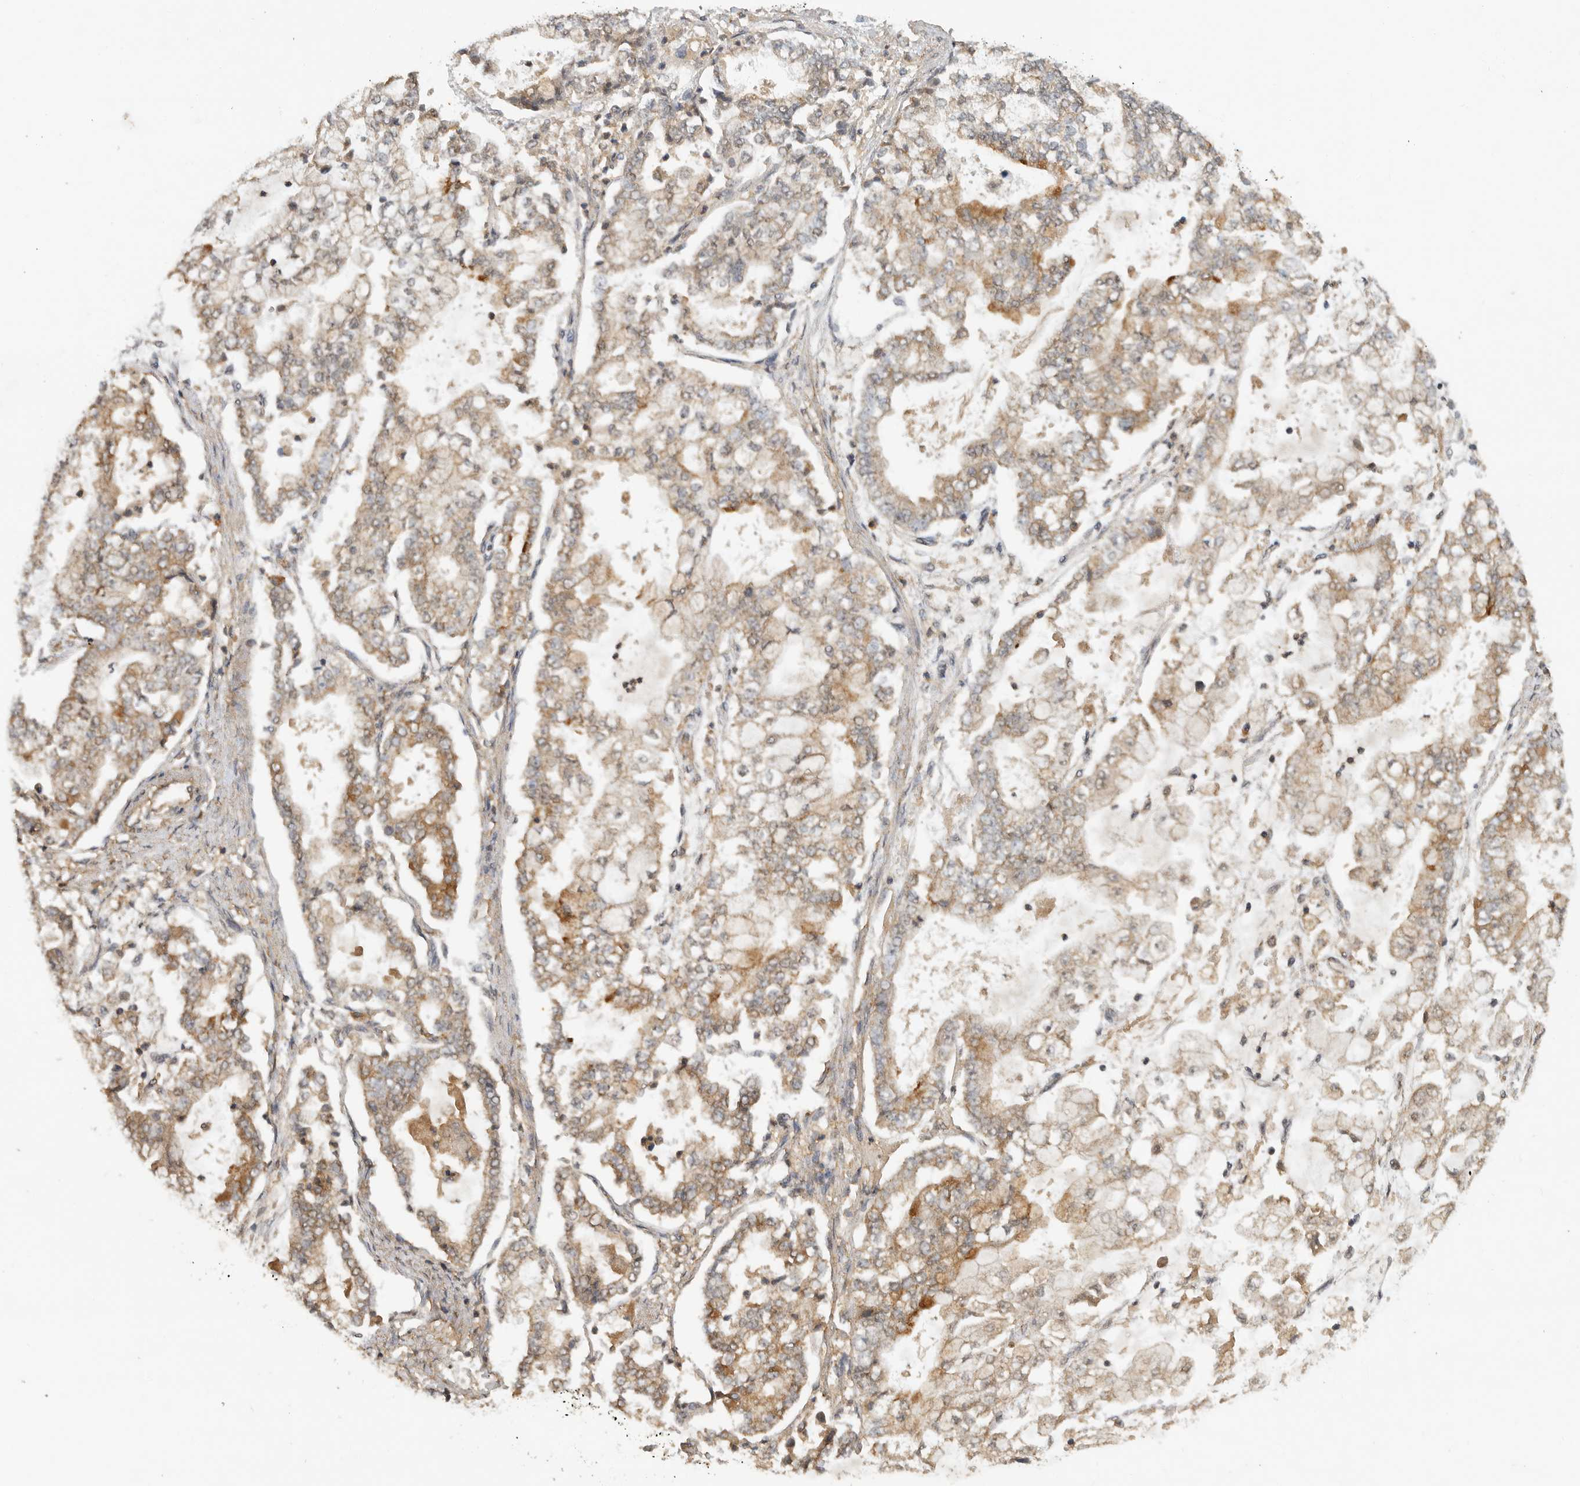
{"staining": {"intensity": "weak", "quantity": ">75%", "location": "cytoplasmic/membranous"}, "tissue": "stomach cancer", "cell_type": "Tumor cells", "image_type": "cancer", "snomed": [{"axis": "morphology", "description": "Adenocarcinoma, NOS"}, {"axis": "topography", "description": "Stomach"}], "caption": "IHC histopathology image of neoplastic tissue: human stomach adenocarcinoma stained using IHC displays low levels of weak protein expression localized specifically in the cytoplasmic/membranous of tumor cells, appearing as a cytoplasmic/membranous brown color.", "gene": "ICOSLG", "patient": {"sex": "male", "age": 76}}